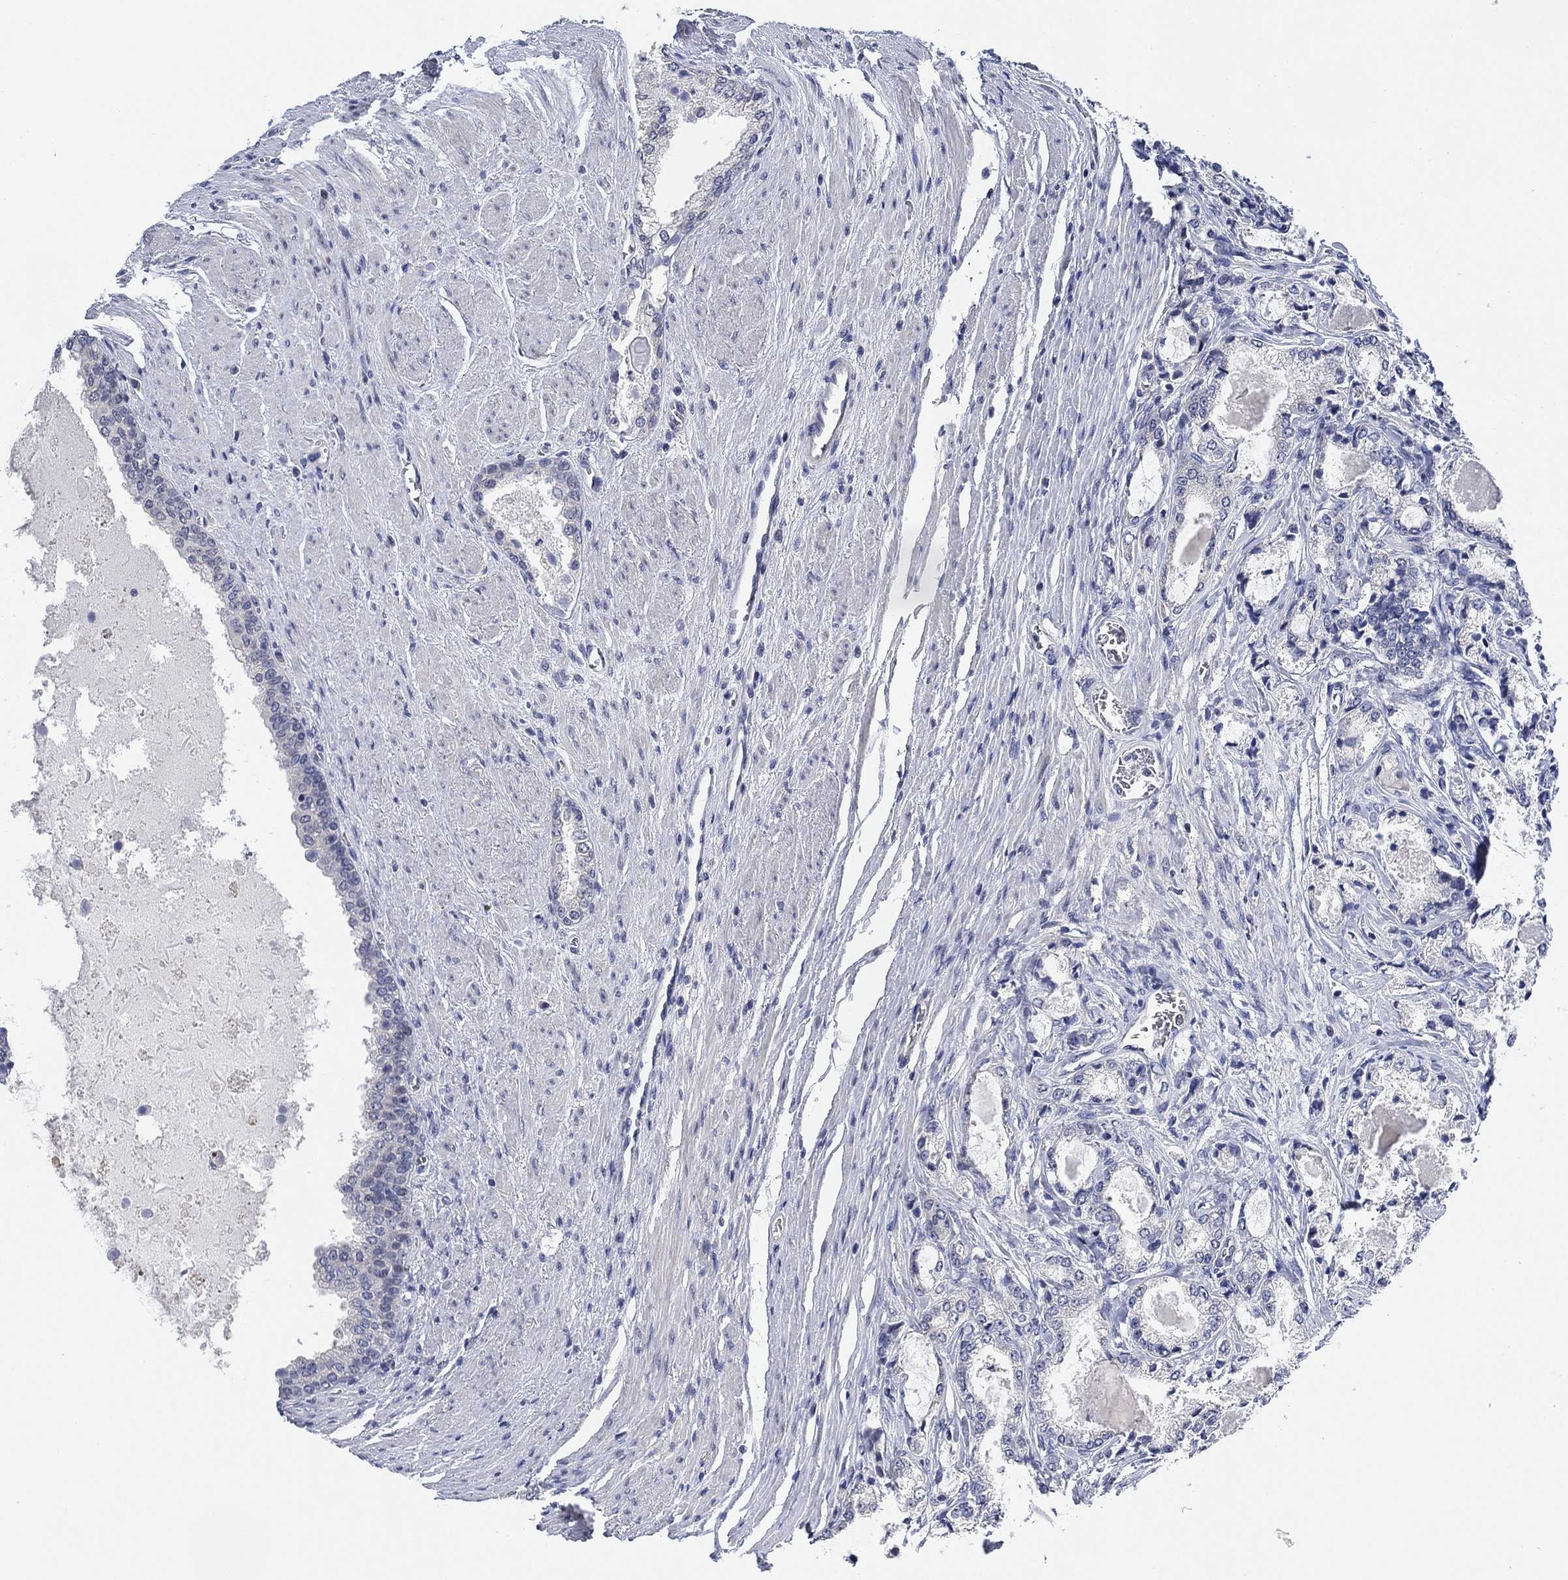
{"staining": {"intensity": "negative", "quantity": "none", "location": "none"}, "tissue": "prostate cancer", "cell_type": "Tumor cells", "image_type": "cancer", "snomed": [{"axis": "morphology", "description": "Adenocarcinoma, NOS"}, {"axis": "topography", "description": "Prostate and seminal vesicle, NOS"}, {"axis": "topography", "description": "Prostate"}], "caption": "Prostate adenocarcinoma stained for a protein using immunohistochemistry (IHC) demonstrates no staining tumor cells.", "gene": "DAZL", "patient": {"sex": "male", "age": 62}}